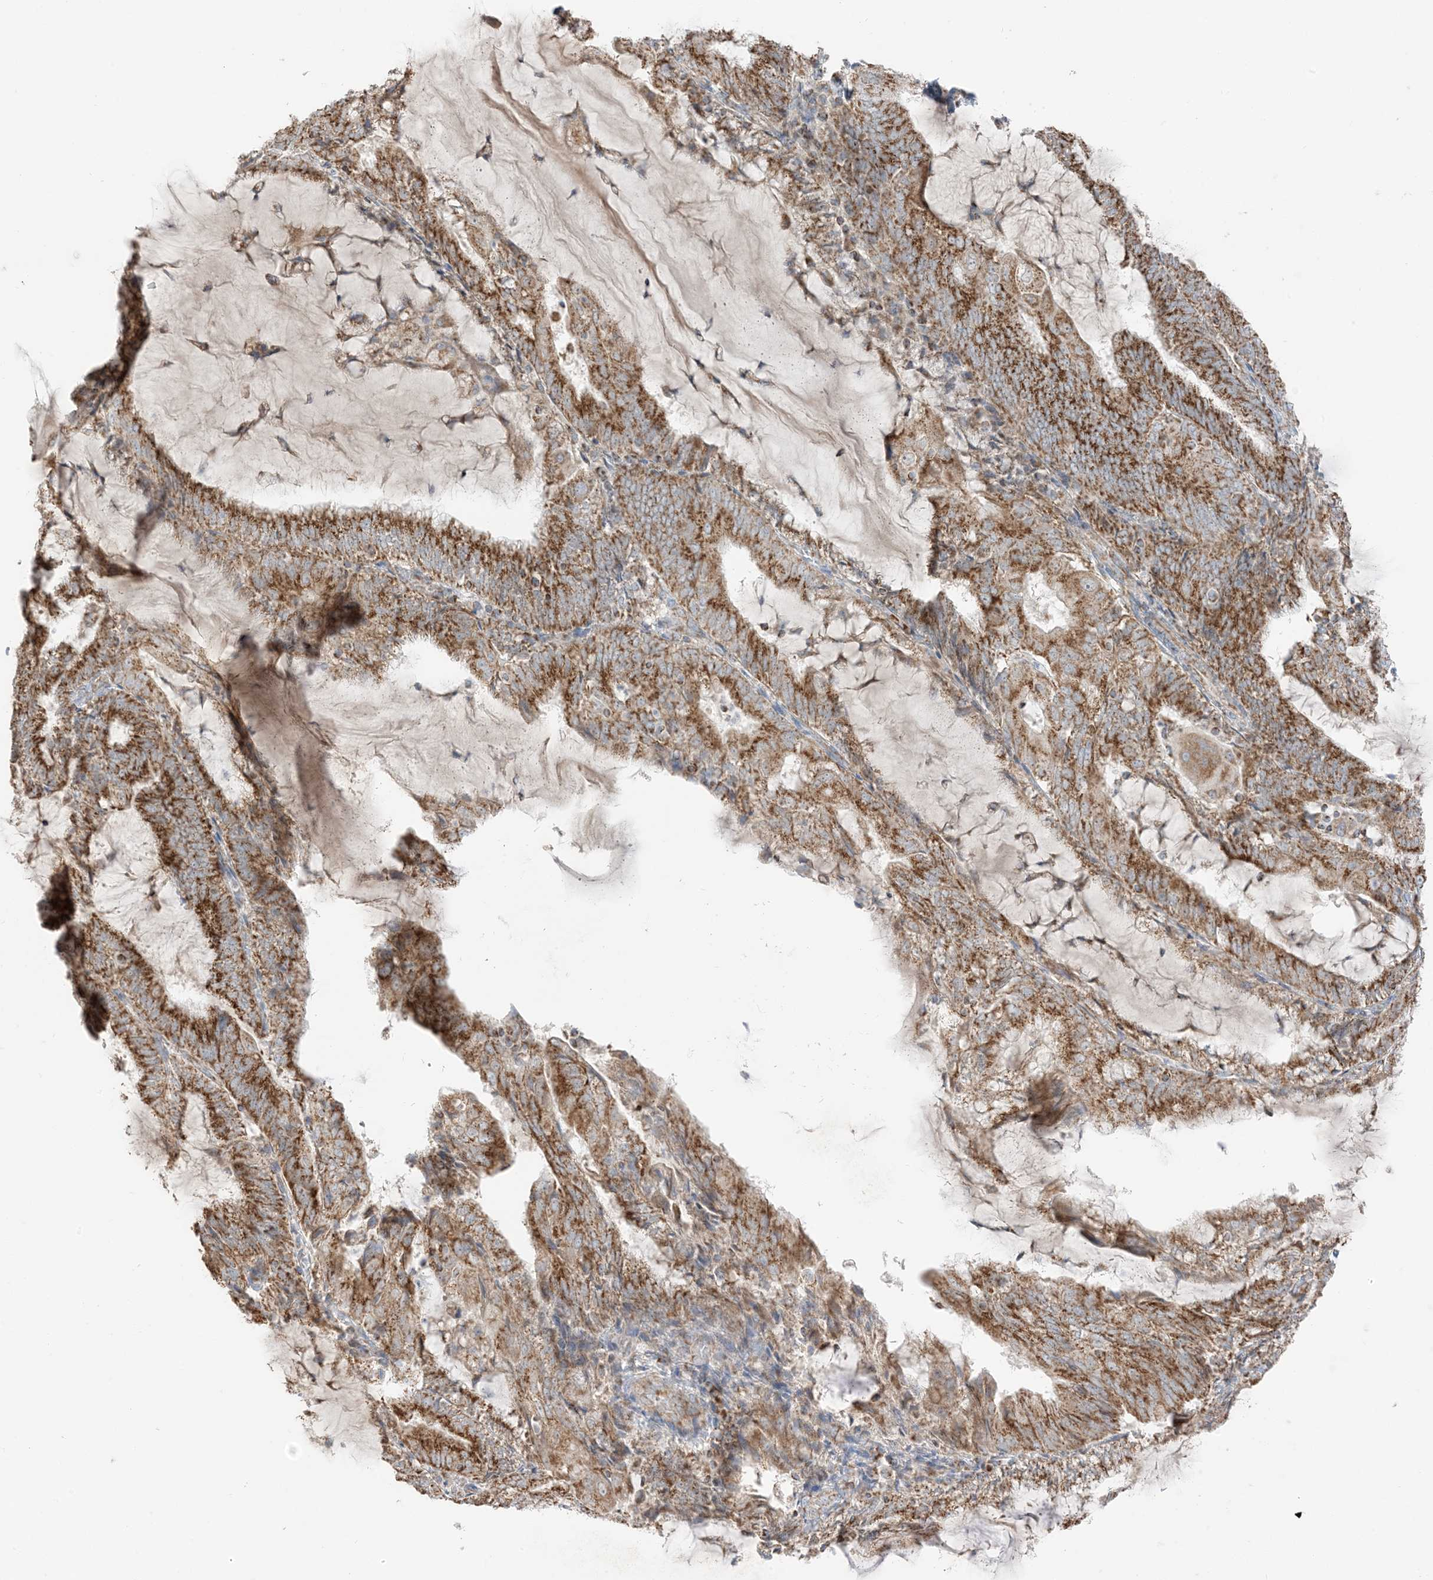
{"staining": {"intensity": "strong", "quantity": ">75%", "location": "cytoplasmic/membranous"}, "tissue": "endometrial cancer", "cell_type": "Tumor cells", "image_type": "cancer", "snomed": [{"axis": "morphology", "description": "Adenocarcinoma, NOS"}, {"axis": "topography", "description": "Endometrium"}], "caption": "Immunohistochemical staining of endometrial cancer displays high levels of strong cytoplasmic/membranous positivity in about >75% of tumor cells.", "gene": "SLC25A12", "patient": {"sex": "female", "age": 81}}